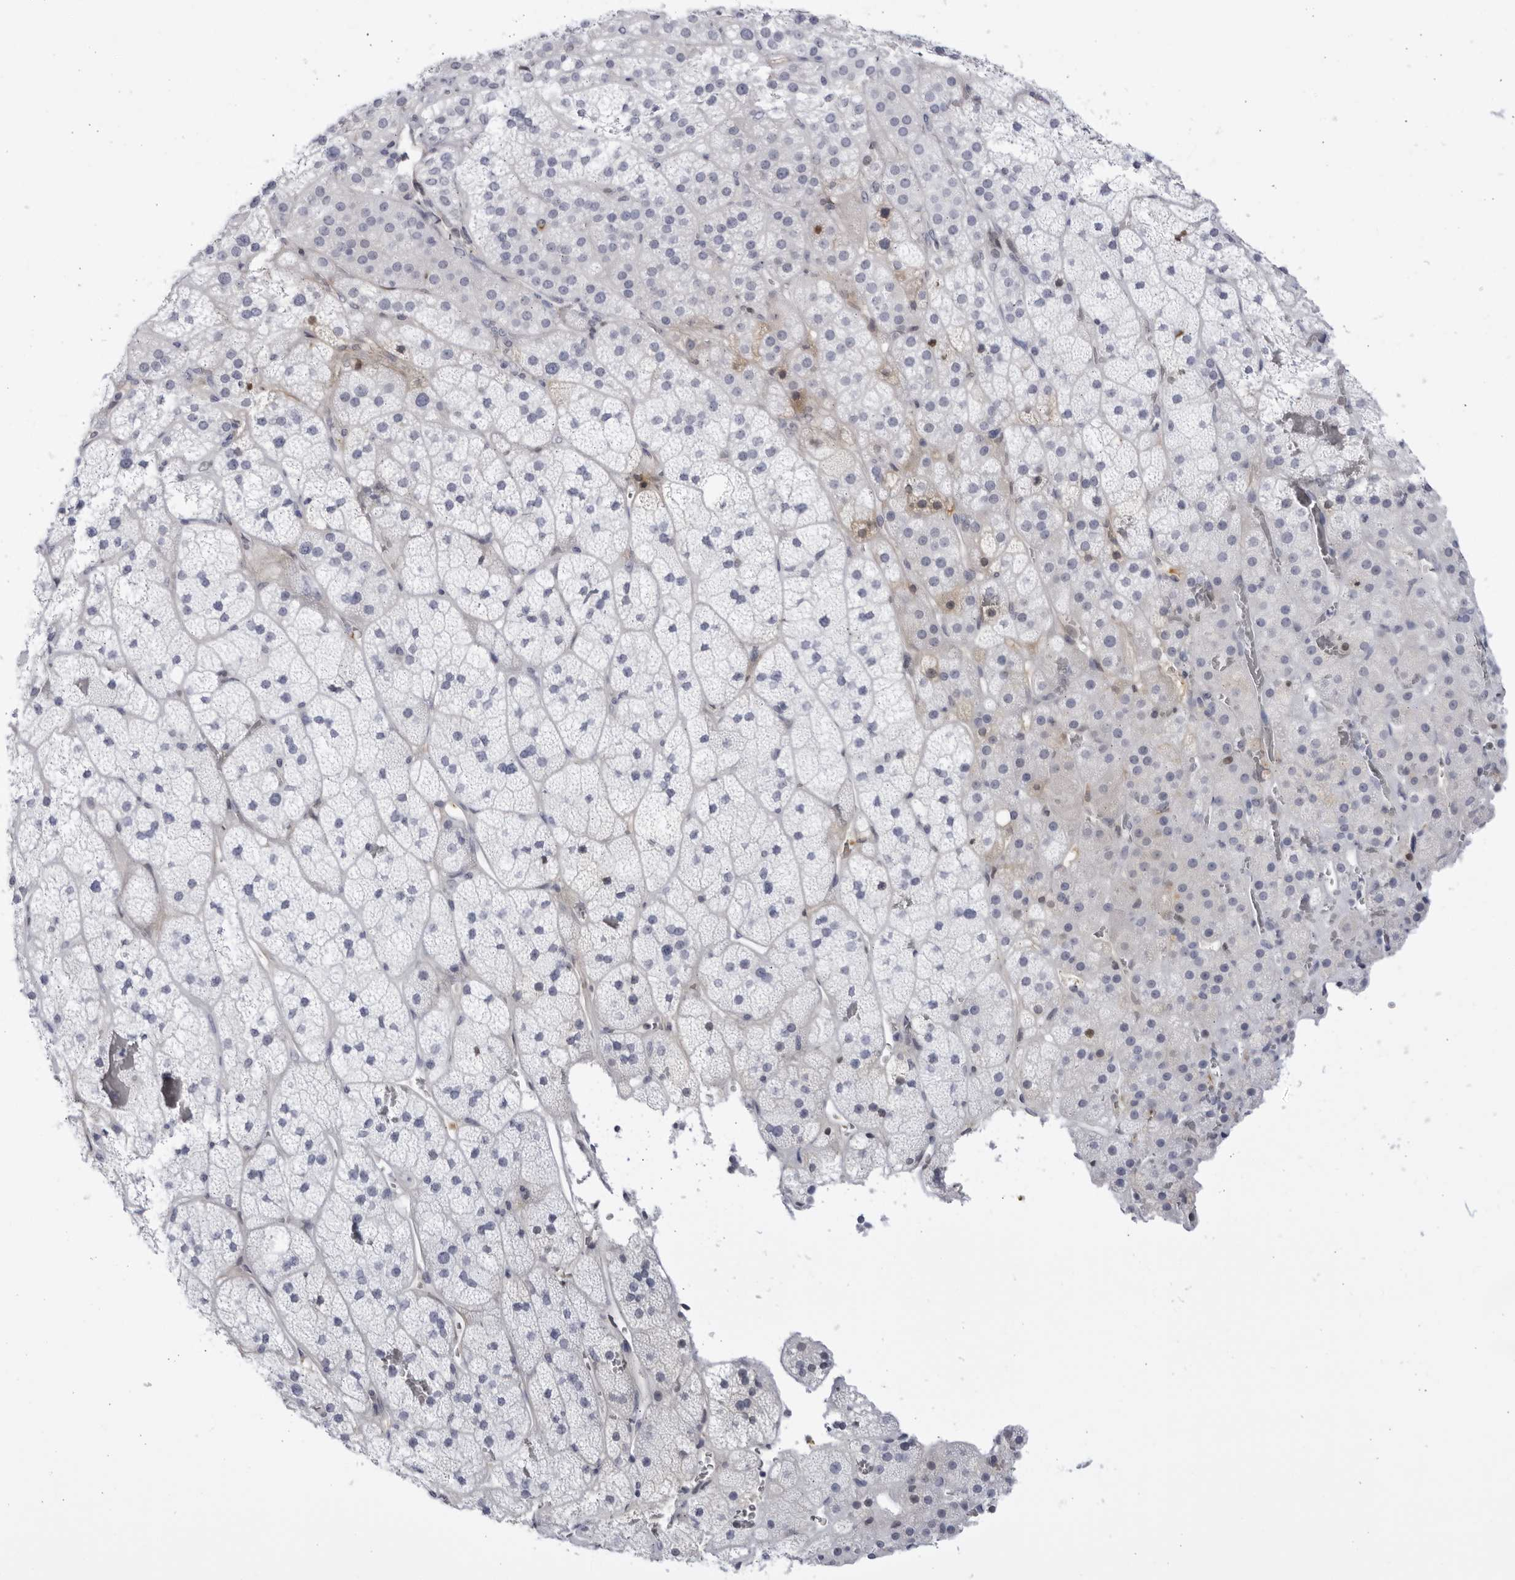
{"staining": {"intensity": "negative", "quantity": "none", "location": "none"}, "tissue": "adrenal gland", "cell_type": "Glandular cells", "image_type": "normal", "snomed": [{"axis": "morphology", "description": "Normal tissue, NOS"}, {"axis": "topography", "description": "Adrenal gland"}], "caption": "Immunohistochemistry (IHC) of normal human adrenal gland reveals no positivity in glandular cells.", "gene": "CNBD1", "patient": {"sex": "male", "age": 57}}